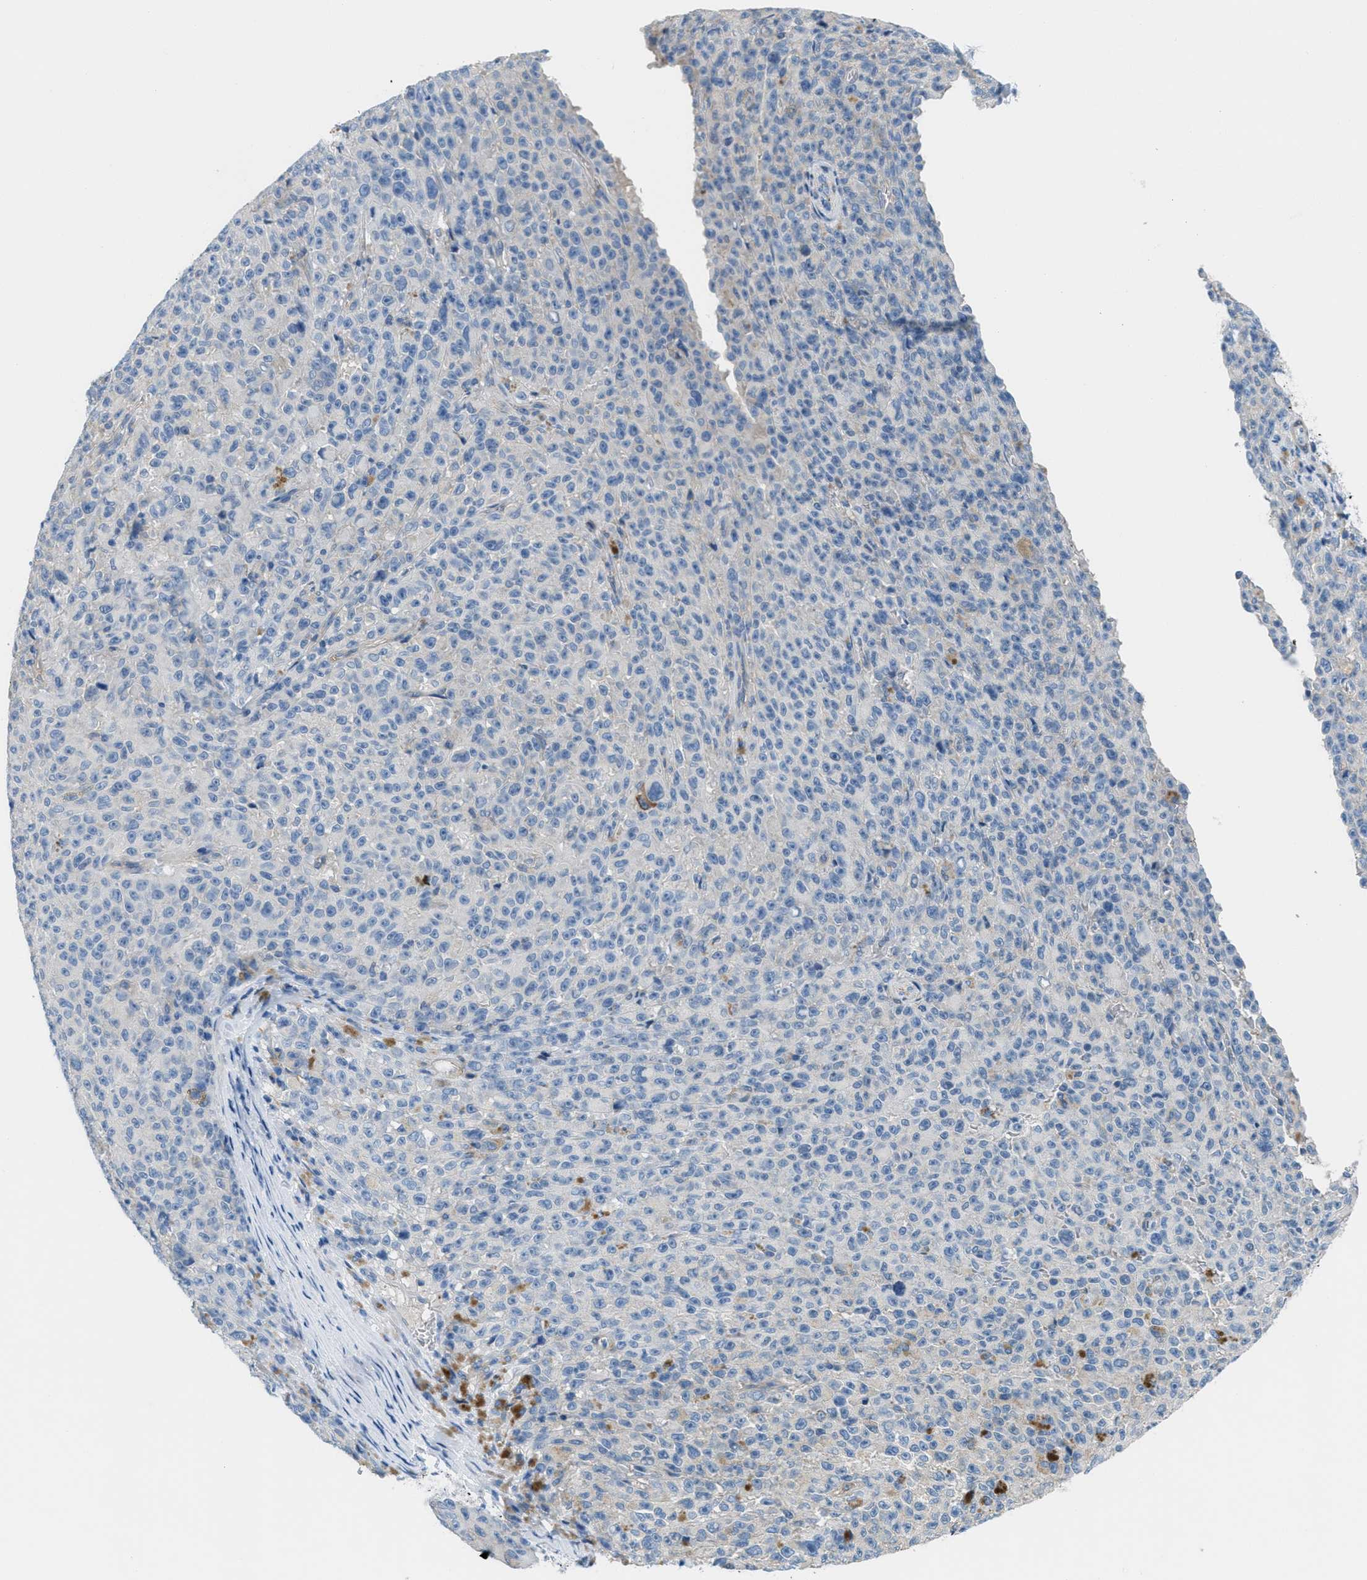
{"staining": {"intensity": "negative", "quantity": "none", "location": "none"}, "tissue": "melanoma", "cell_type": "Tumor cells", "image_type": "cancer", "snomed": [{"axis": "morphology", "description": "Malignant melanoma, NOS"}, {"axis": "topography", "description": "Skin"}], "caption": "High magnification brightfield microscopy of malignant melanoma stained with DAB (3,3'-diaminobenzidine) (brown) and counterstained with hematoxylin (blue): tumor cells show no significant staining. Brightfield microscopy of IHC stained with DAB (brown) and hematoxylin (blue), captured at high magnification.", "gene": "MAPRE2", "patient": {"sex": "female", "age": 82}}